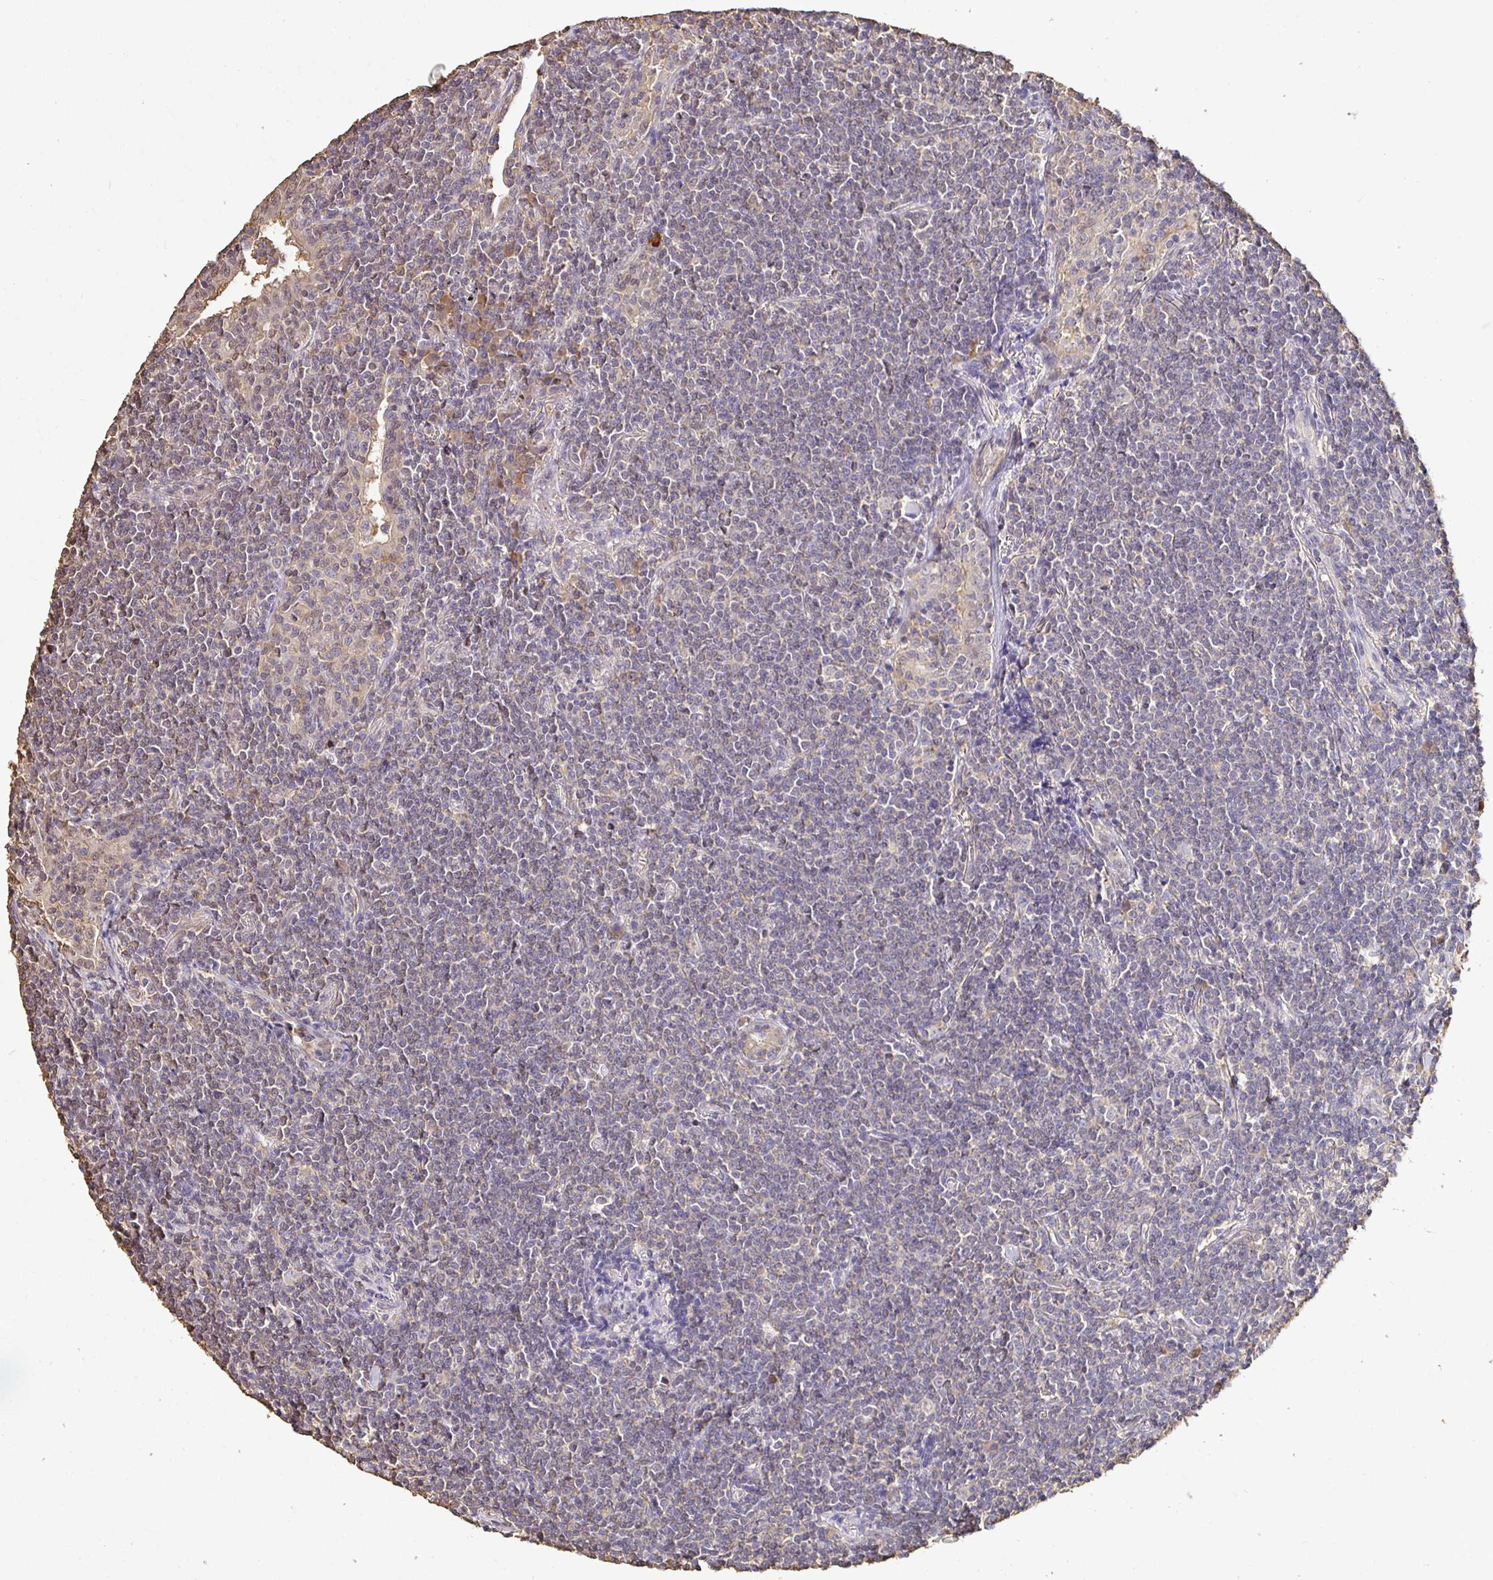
{"staining": {"intensity": "negative", "quantity": "none", "location": "none"}, "tissue": "lymphoma", "cell_type": "Tumor cells", "image_type": "cancer", "snomed": [{"axis": "morphology", "description": "Malignant lymphoma, non-Hodgkin's type, Low grade"}, {"axis": "topography", "description": "Lung"}], "caption": "This micrograph is of low-grade malignant lymphoma, non-Hodgkin's type stained with immunohistochemistry to label a protein in brown with the nuclei are counter-stained blue. There is no expression in tumor cells.", "gene": "MAPK8IP3", "patient": {"sex": "female", "age": 71}}